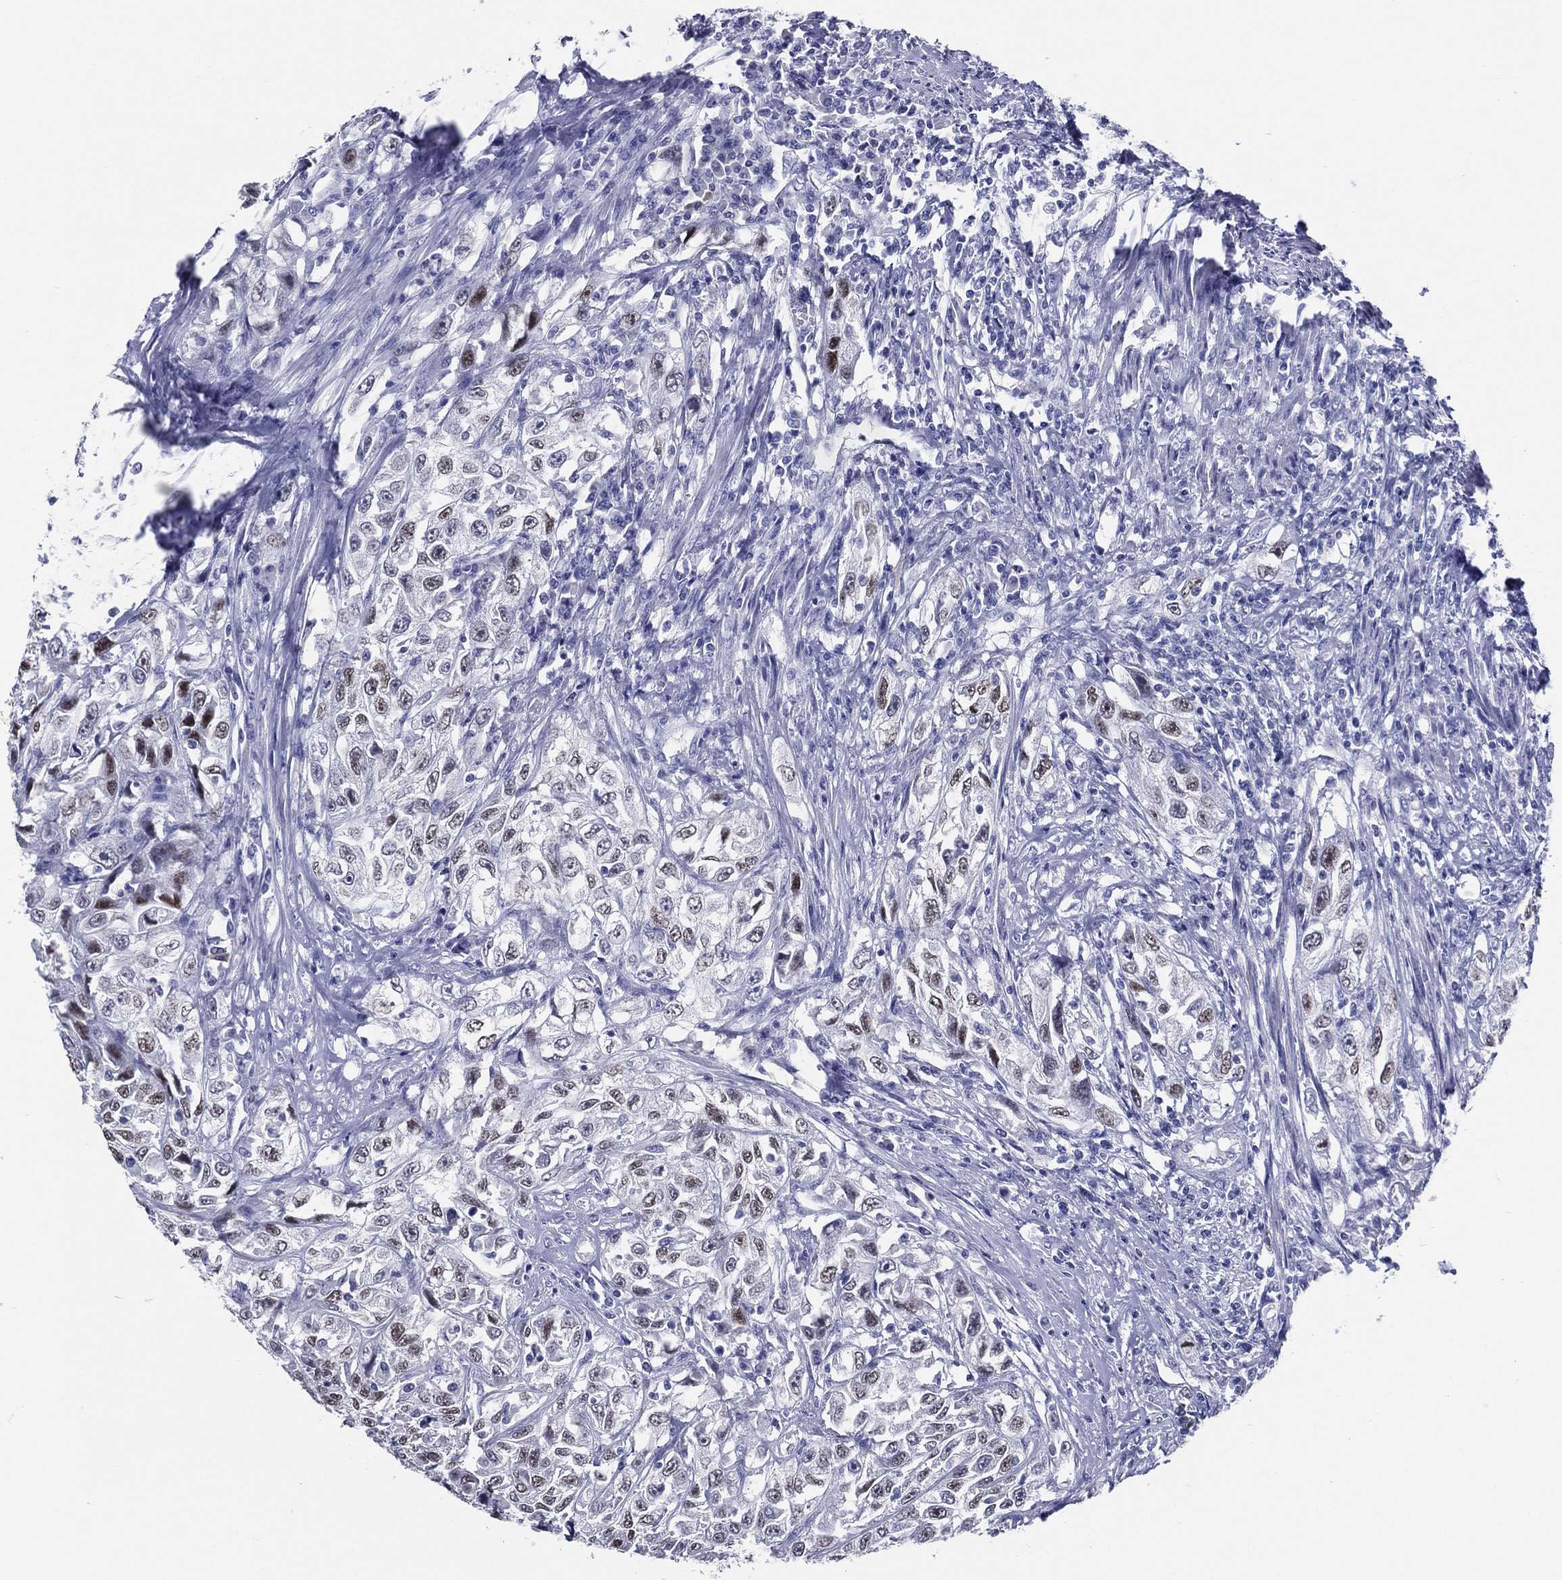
{"staining": {"intensity": "weak", "quantity": "<25%", "location": "nuclear"}, "tissue": "urothelial cancer", "cell_type": "Tumor cells", "image_type": "cancer", "snomed": [{"axis": "morphology", "description": "Urothelial carcinoma, High grade"}, {"axis": "topography", "description": "Urinary bladder"}], "caption": "Tumor cells are negative for protein expression in human urothelial cancer.", "gene": "TFAP2A", "patient": {"sex": "female", "age": 56}}